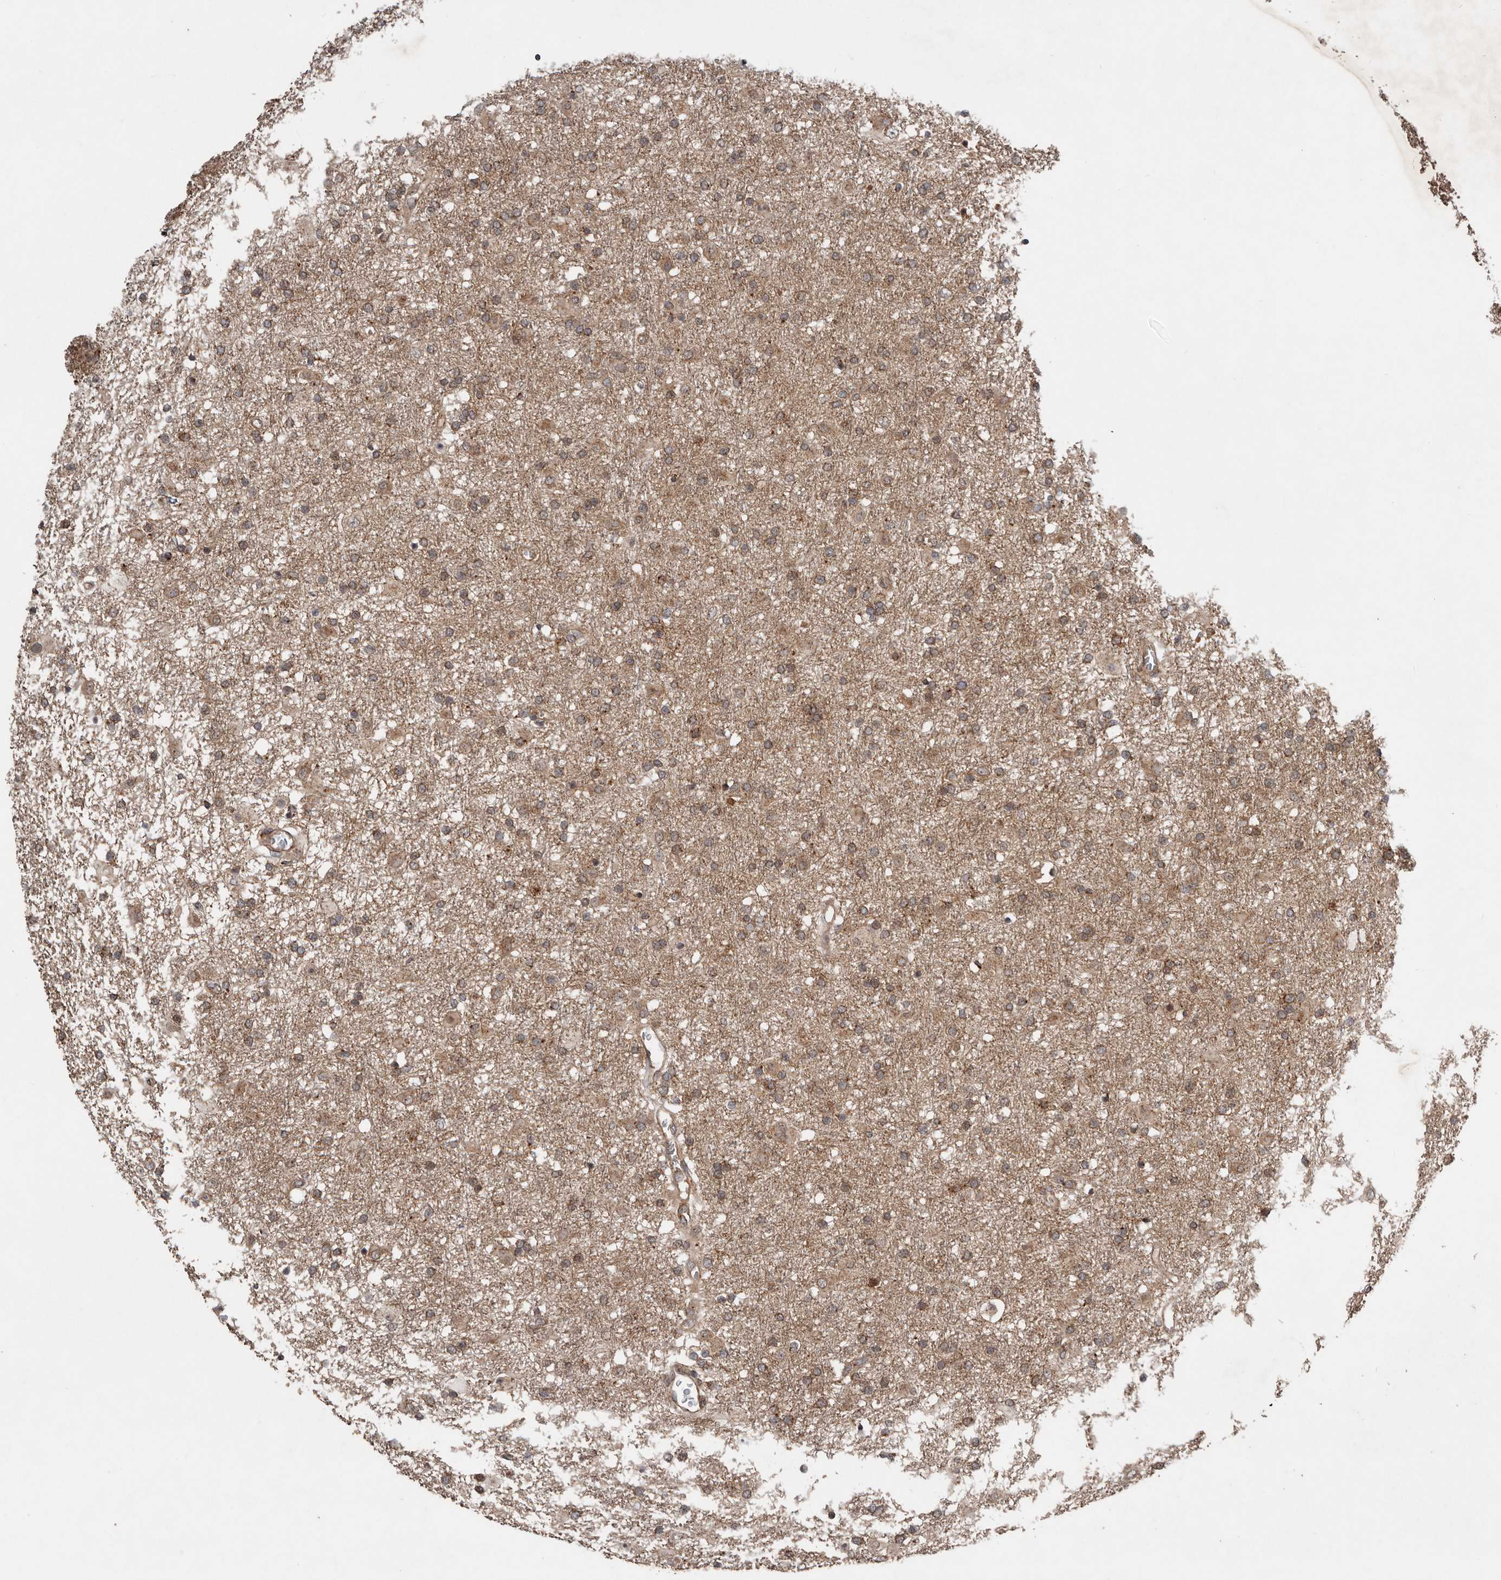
{"staining": {"intensity": "weak", "quantity": ">75%", "location": "cytoplasmic/membranous"}, "tissue": "glioma", "cell_type": "Tumor cells", "image_type": "cancer", "snomed": [{"axis": "morphology", "description": "Glioma, malignant, Low grade"}, {"axis": "topography", "description": "Brain"}], "caption": "Glioma stained with DAB (3,3'-diaminobenzidine) IHC exhibits low levels of weak cytoplasmic/membranous positivity in about >75% of tumor cells. (DAB (3,3'-diaminobenzidine) = brown stain, brightfield microscopy at high magnification).", "gene": "CCDC190", "patient": {"sex": "male", "age": 65}}